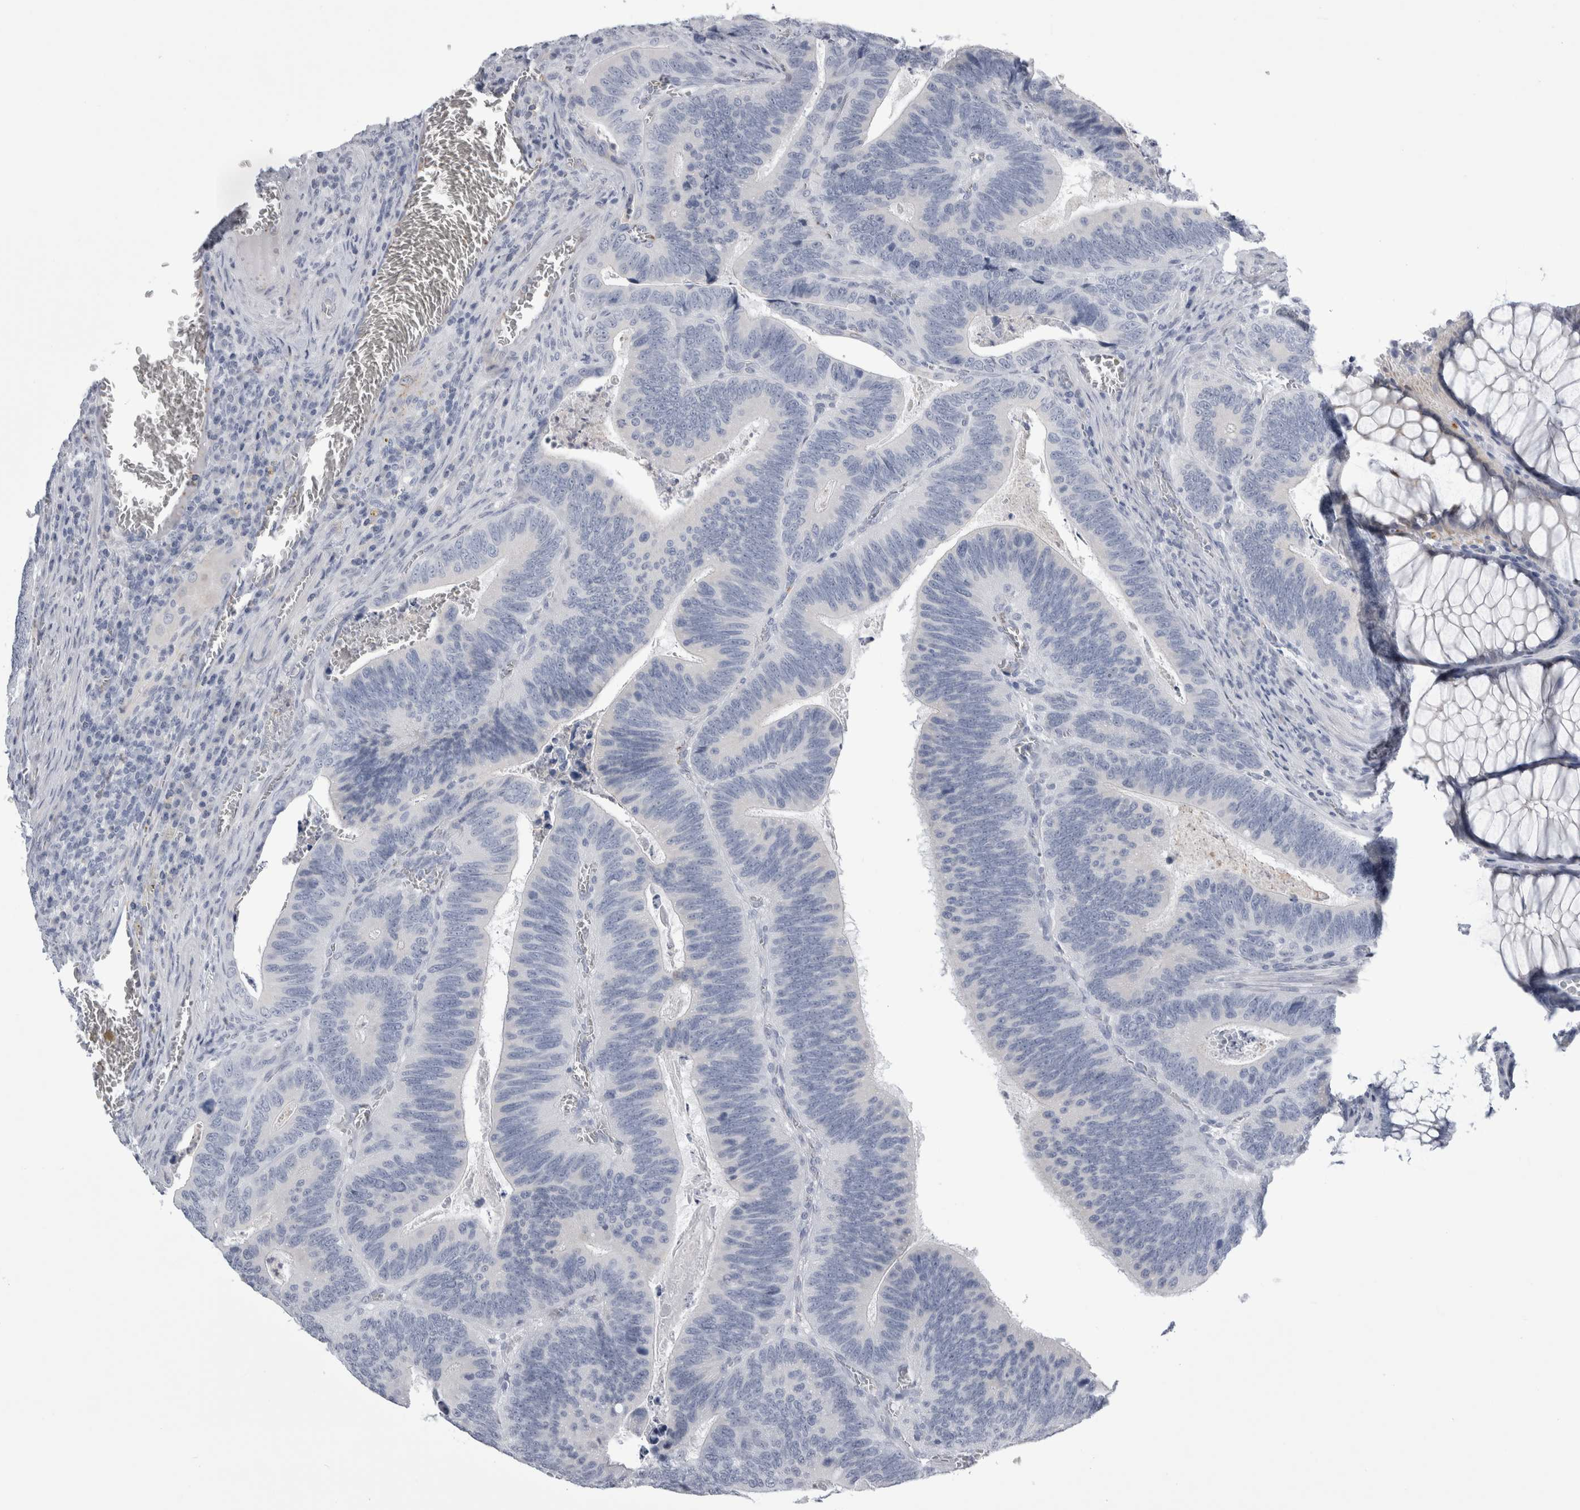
{"staining": {"intensity": "negative", "quantity": "none", "location": "none"}, "tissue": "colorectal cancer", "cell_type": "Tumor cells", "image_type": "cancer", "snomed": [{"axis": "morphology", "description": "Inflammation, NOS"}, {"axis": "morphology", "description": "Adenocarcinoma, NOS"}, {"axis": "topography", "description": "Colon"}], "caption": "Immunohistochemical staining of adenocarcinoma (colorectal) displays no significant staining in tumor cells.", "gene": "ALDH8A1", "patient": {"sex": "male", "age": 72}}